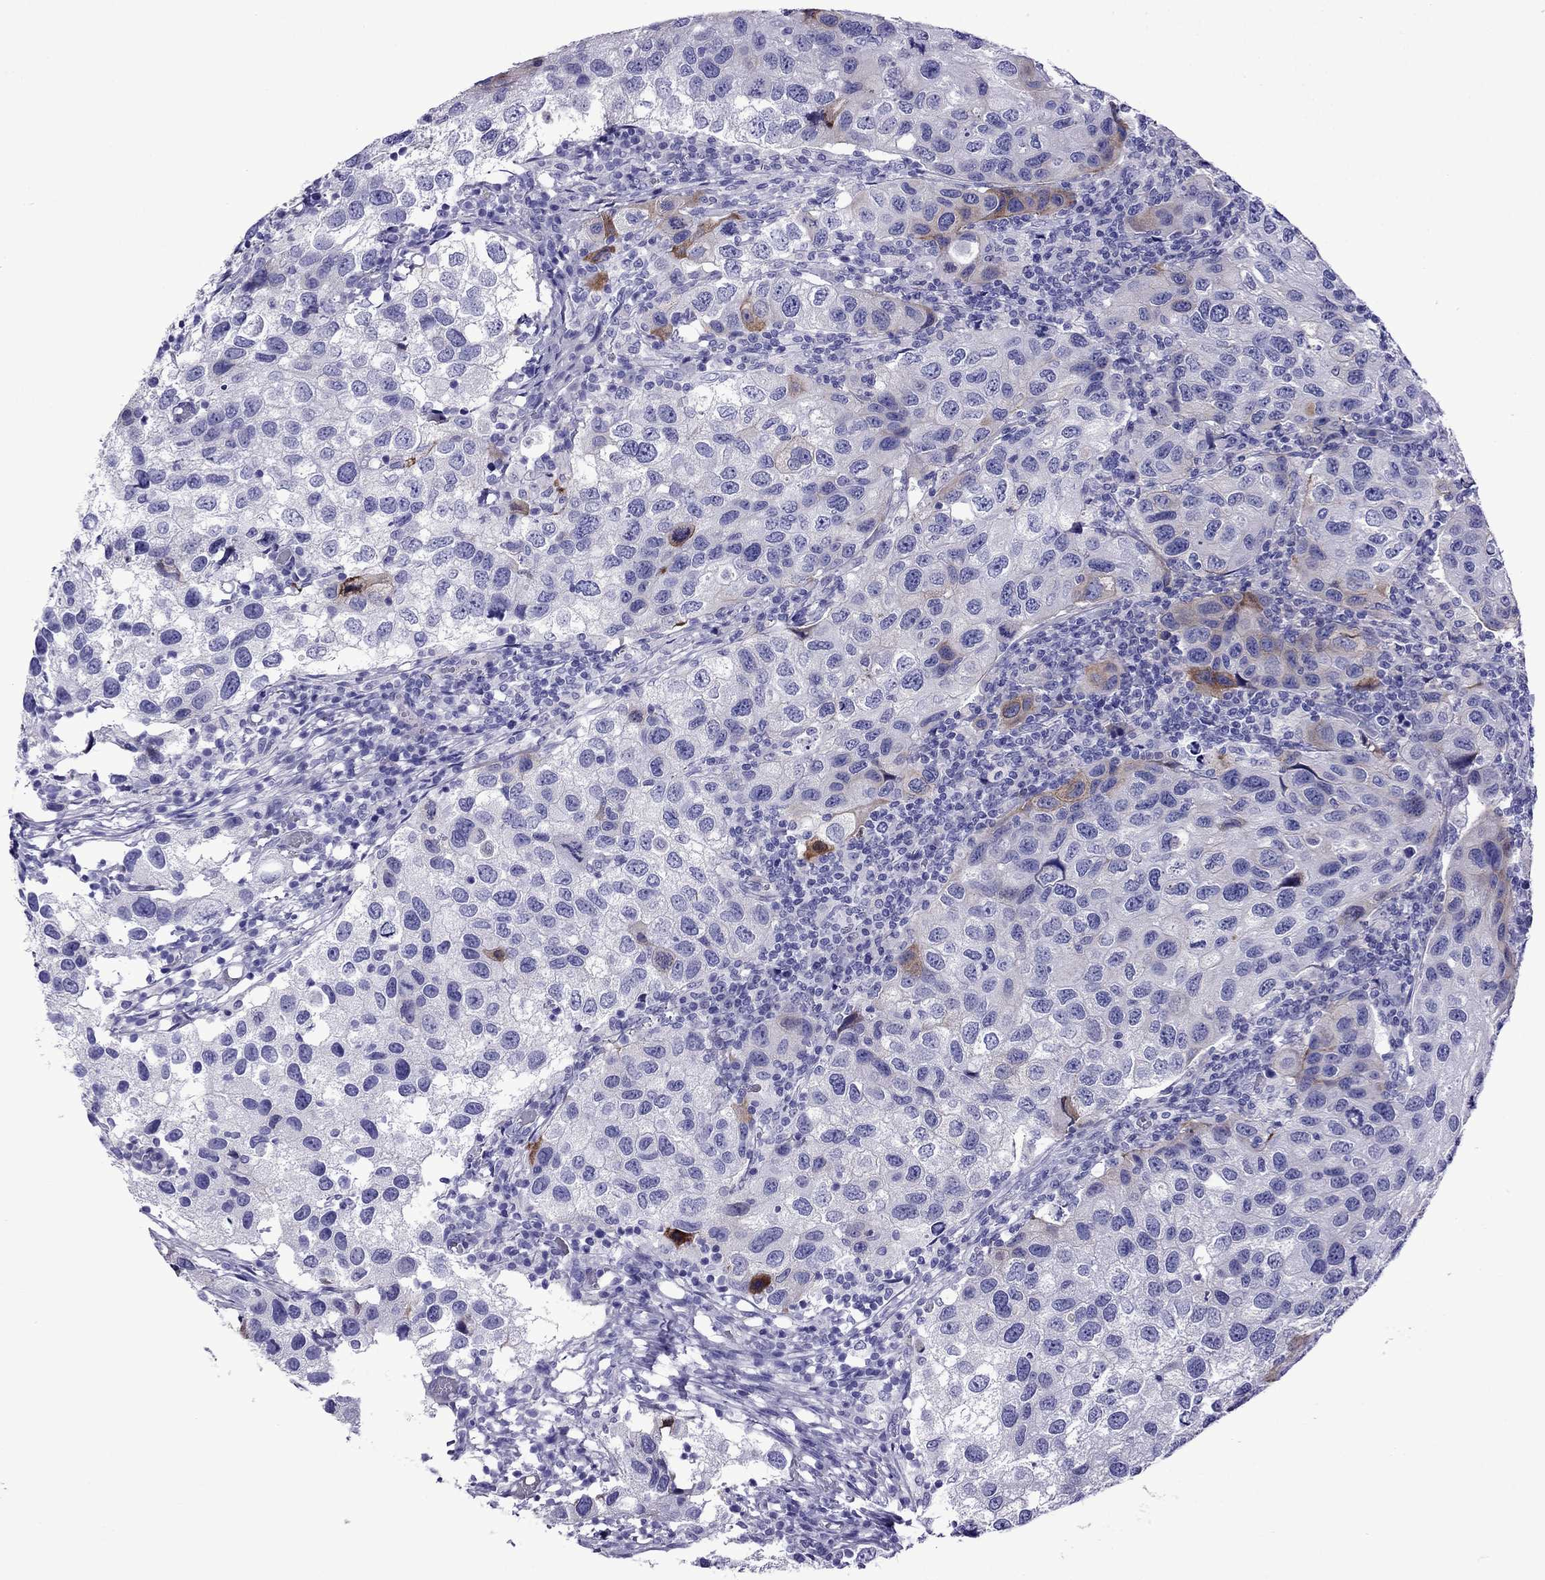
{"staining": {"intensity": "moderate", "quantity": "<25%", "location": "cytoplasmic/membranous"}, "tissue": "urothelial cancer", "cell_type": "Tumor cells", "image_type": "cancer", "snomed": [{"axis": "morphology", "description": "Urothelial carcinoma, High grade"}, {"axis": "topography", "description": "Urinary bladder"}], "caption": "A brown stain highlights moderate cytoplasmic/membranous staining of a protein in urothelial cancer tumor cells. (brown staining indicates protein expression, while blue staining denotes nuclei).", "gene": "CRYBA1", "patient": {"sex": "male", "age": 79}}